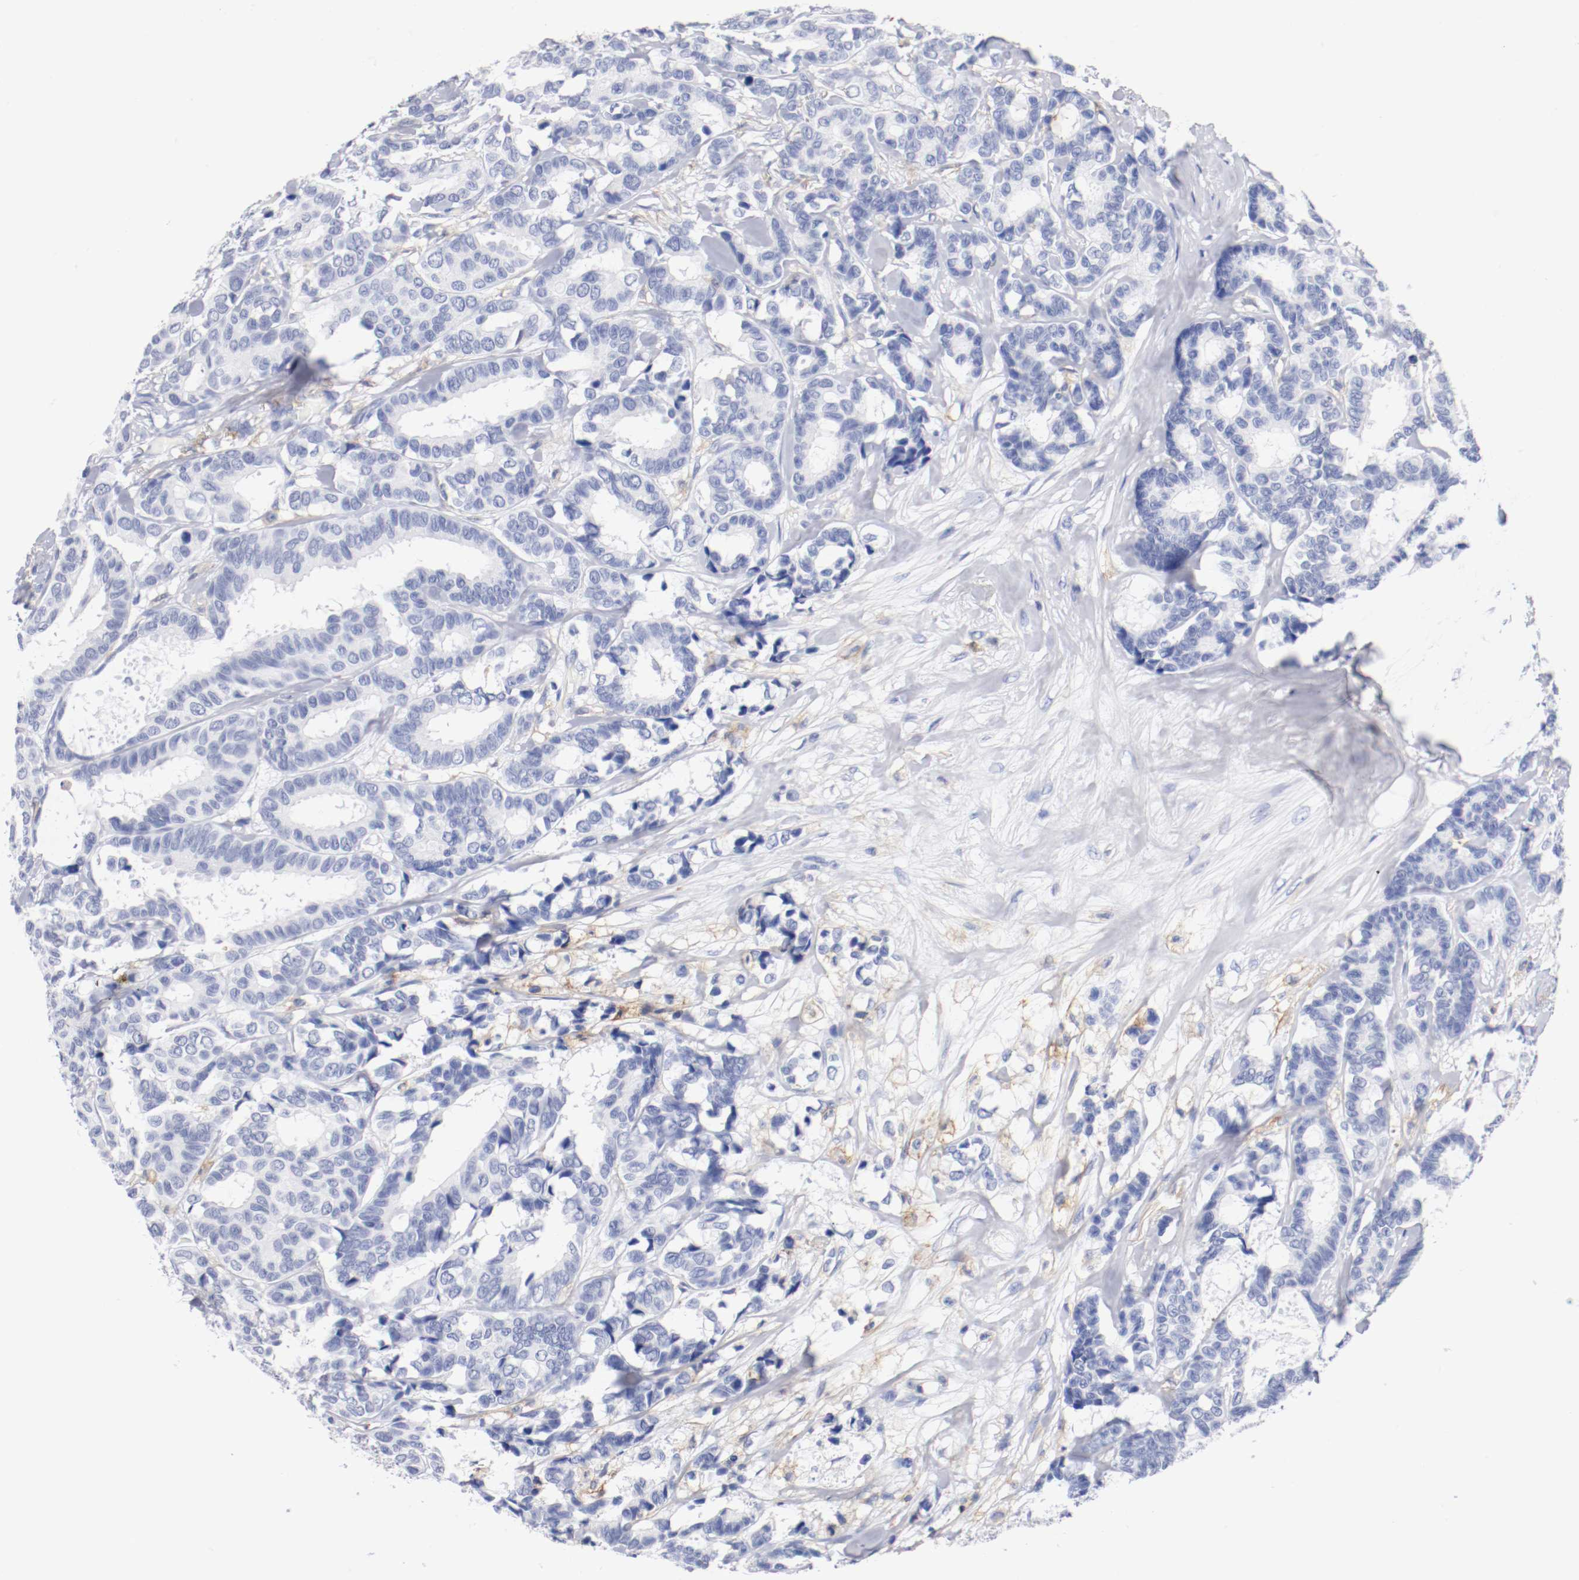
{"staining": {"intensity": "negative", "quantity": "none", "location": "none"}, "tissue": "breast cancer", "cell_type": "Tumor cells", "image_type": "cancer", "snomed": [{"axis": "morphology", "description": "Duct carcinoma"}, {"axis": "topography", "description": "Breast"}], "caption": "DAB immunohistochemical staining of human breast cancer (invasive ductal carcinoma) reveals no significant positivity in tumor cells.", "gene": "ITGAX", "patient": {"sex": "female", "age": 87}}